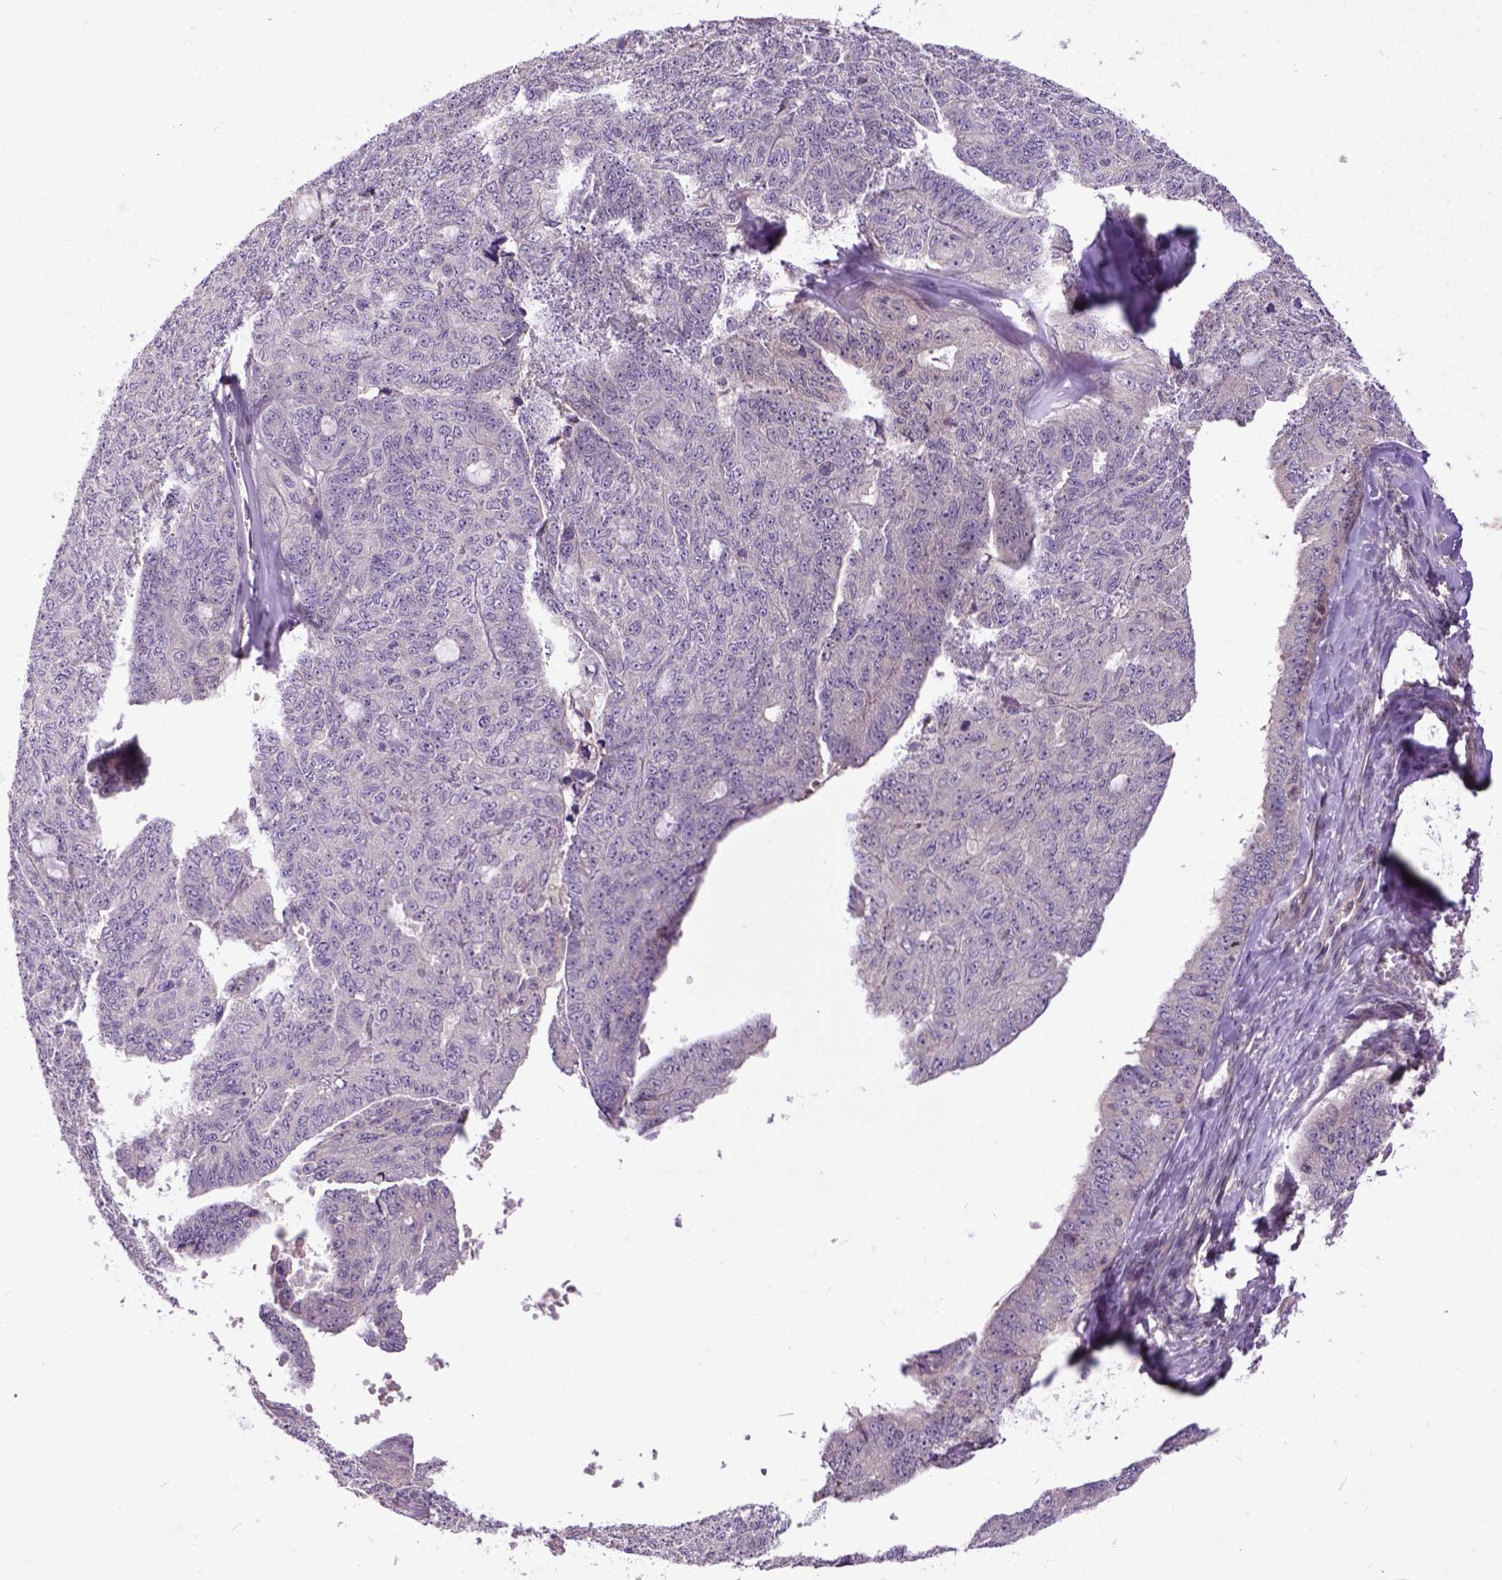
{"staining": {"intensity": "negative", "quantity": "none", "location": "none"}, "tissue": "ovarian cancer", "cell_type": "Tumor cells", "image_type": "cancer", "snomed": [{"axis": "morphology", "description": "Cystadenocarcinoma, serous, NOS"}, {"axis": "topography", "description": "Ovary"}], "caption": "Immunohistochemistry (IHC) histopathology image of human ovarian cancer (serous cystadenocarcinoma) stained for a protein (brown), which demonstrates no expression in tumor cells.", "gene": "CPNE1", "patient": {"sex": "female", "age": 71}}